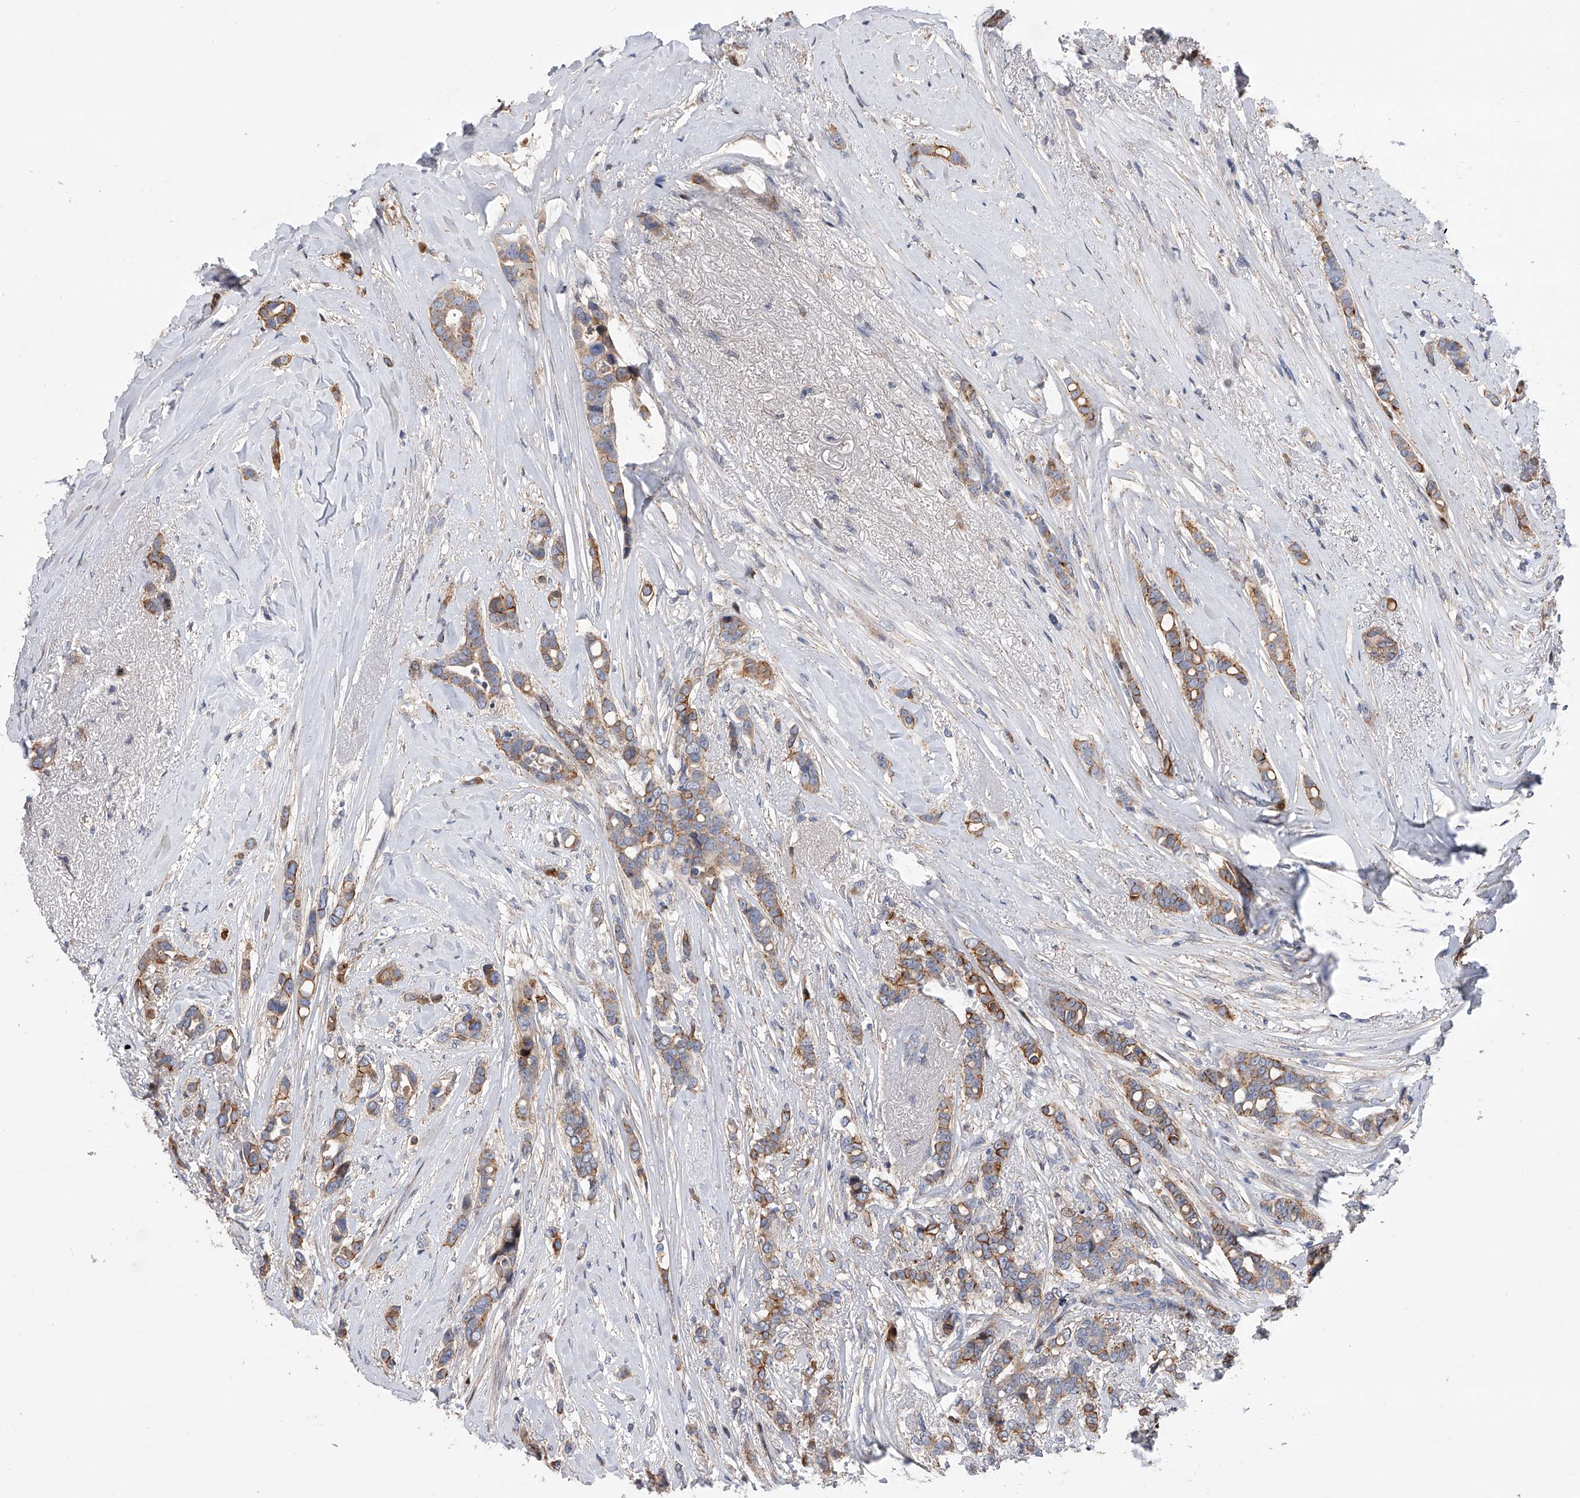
{"staining": {"intensity": "strong", "quantity": "25%-75%", "location": "cytoplasmic/membranous"}, "tissue": "breast cancer", "cell_type": "Tumor cells", "image_type": "cancer", "snomed": [{"axis": "morphology", "description": "Lobular carcinoma"}, {"axis": "topography", "description": "Breast"}], "caption": "Breast lobular carcinoma stained with DAB (3,3'-diaminobenzidine) immunohistochemistry (IHC) shows high levels of strong cytoplasmic/membranous positivity in approximately 25%-75% of tumor cells.", "gene": "CDH12", "patient": {"sex": "female", "age": 51}}